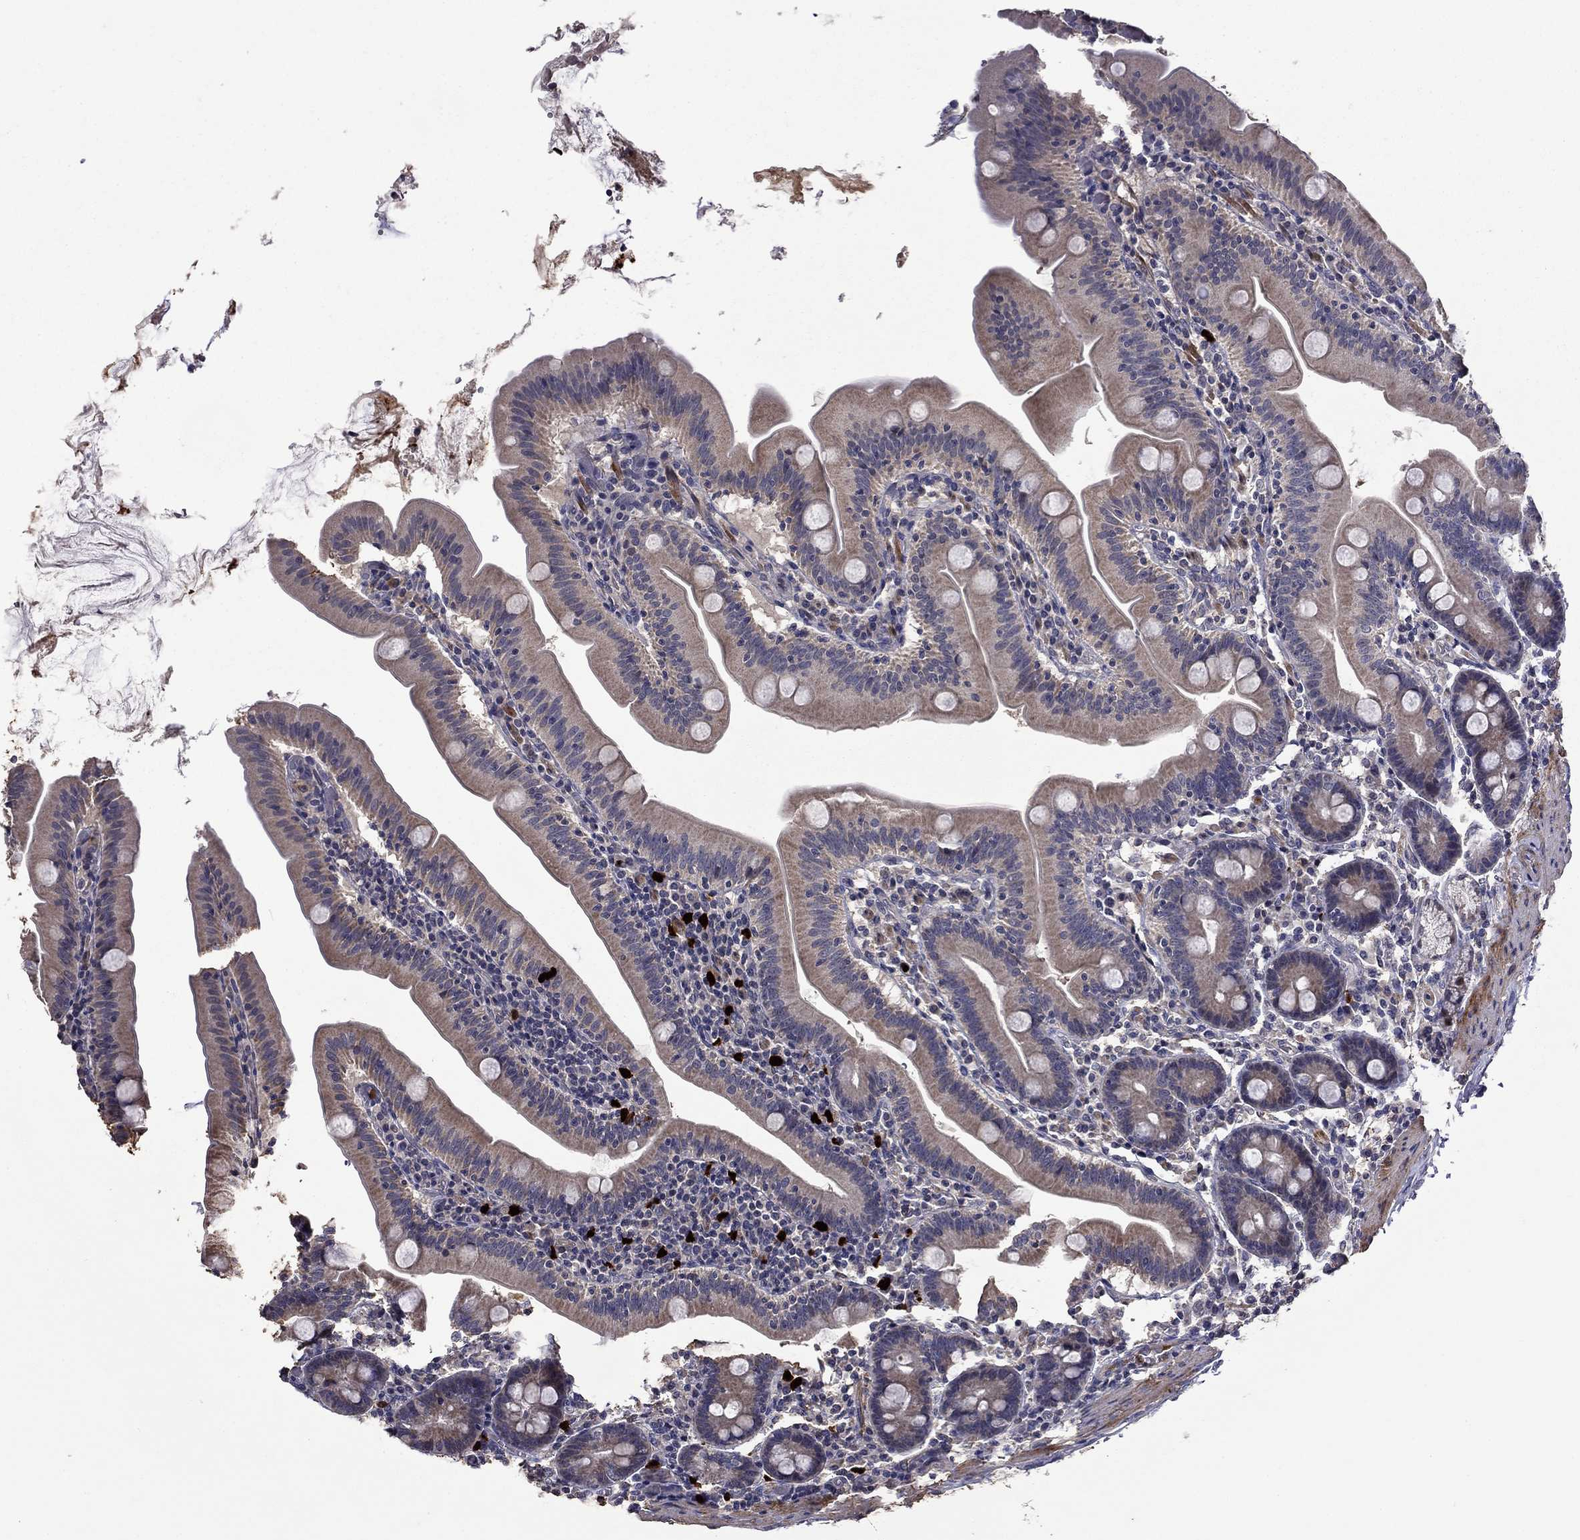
{"staining": {"intensity": "moderate", "quantity": ">75%", "location": "cytoplasmic/membranous"}, "tissue": "small intestine", "cell_type": "Glandular cells", "image_type": "normal", "snomed": [{"axis": "morphology", "description": "Normal tissue, NOS"}, {"axis": "topography", "description": "Small intestine"}], "caption": "Small intestine stained with DAB (3,3'-diaminobenzidine) immunohistochemistry (IHC) displays medium levels of moderate cytoplasmic/membranous staining in approximately >75% of glandular cells.", "gene": "SATB1", "patient": {"sex": "male", "age": 37}}